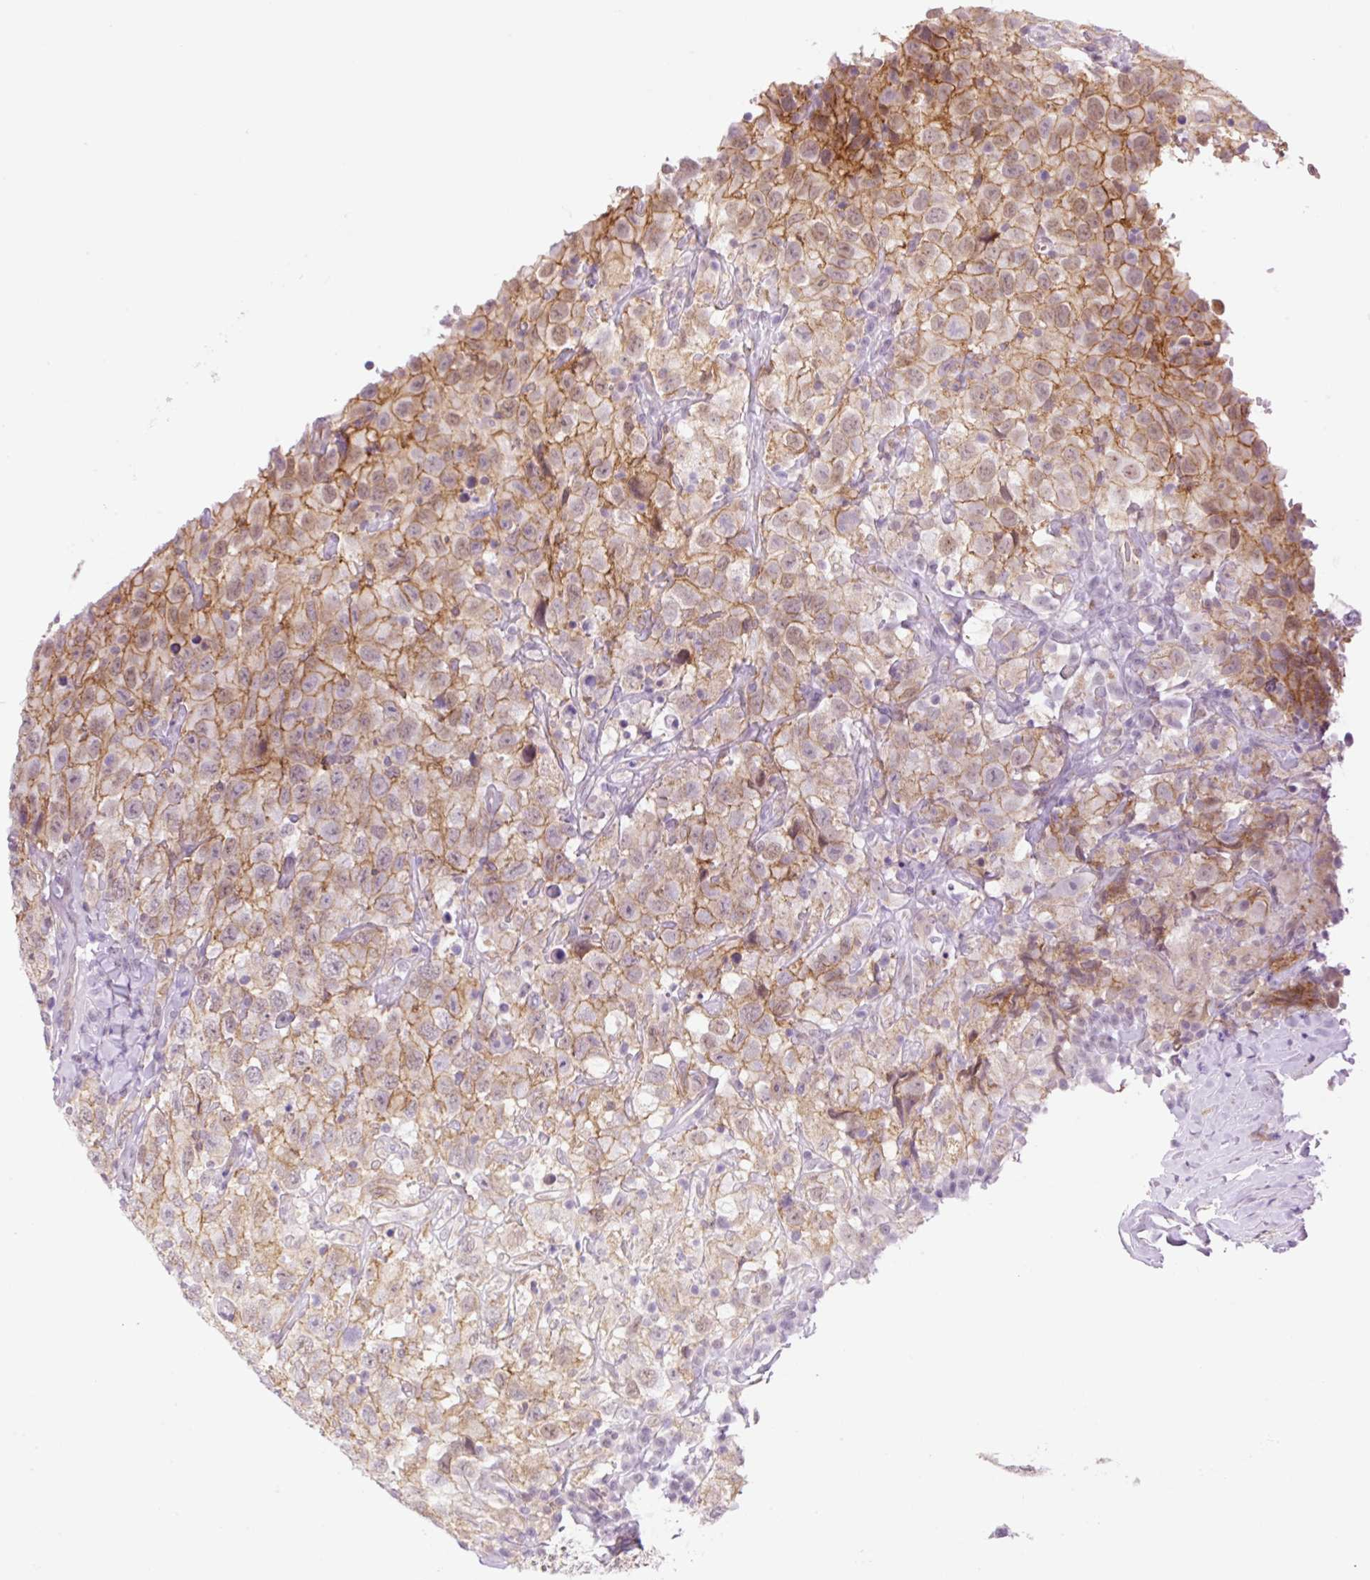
{"staining": {"intensity": "moderate", "quantity": ">75%", "location": "cytoplasmic/membranous"}, "tissue": "testis cancer", "cell_type": "Tumor cells", "image_type": "cancer", "snomed": [{"axis": "morphology", "description": "Seminoma, NOS"}, {"axis": "topography", "description": "Testis"}], "caption": "Protein expression analysis of testis seminoma displays moderate cytoplasmic/membranous positivity in approximately >75% of tumor cells. The staining was performed using DAB, with brown indicating positive protein expression. Nuclei are stained blue with hematoxylin.", "gene": "PALM3", "patient": {"sex": "male", "age": 41}}